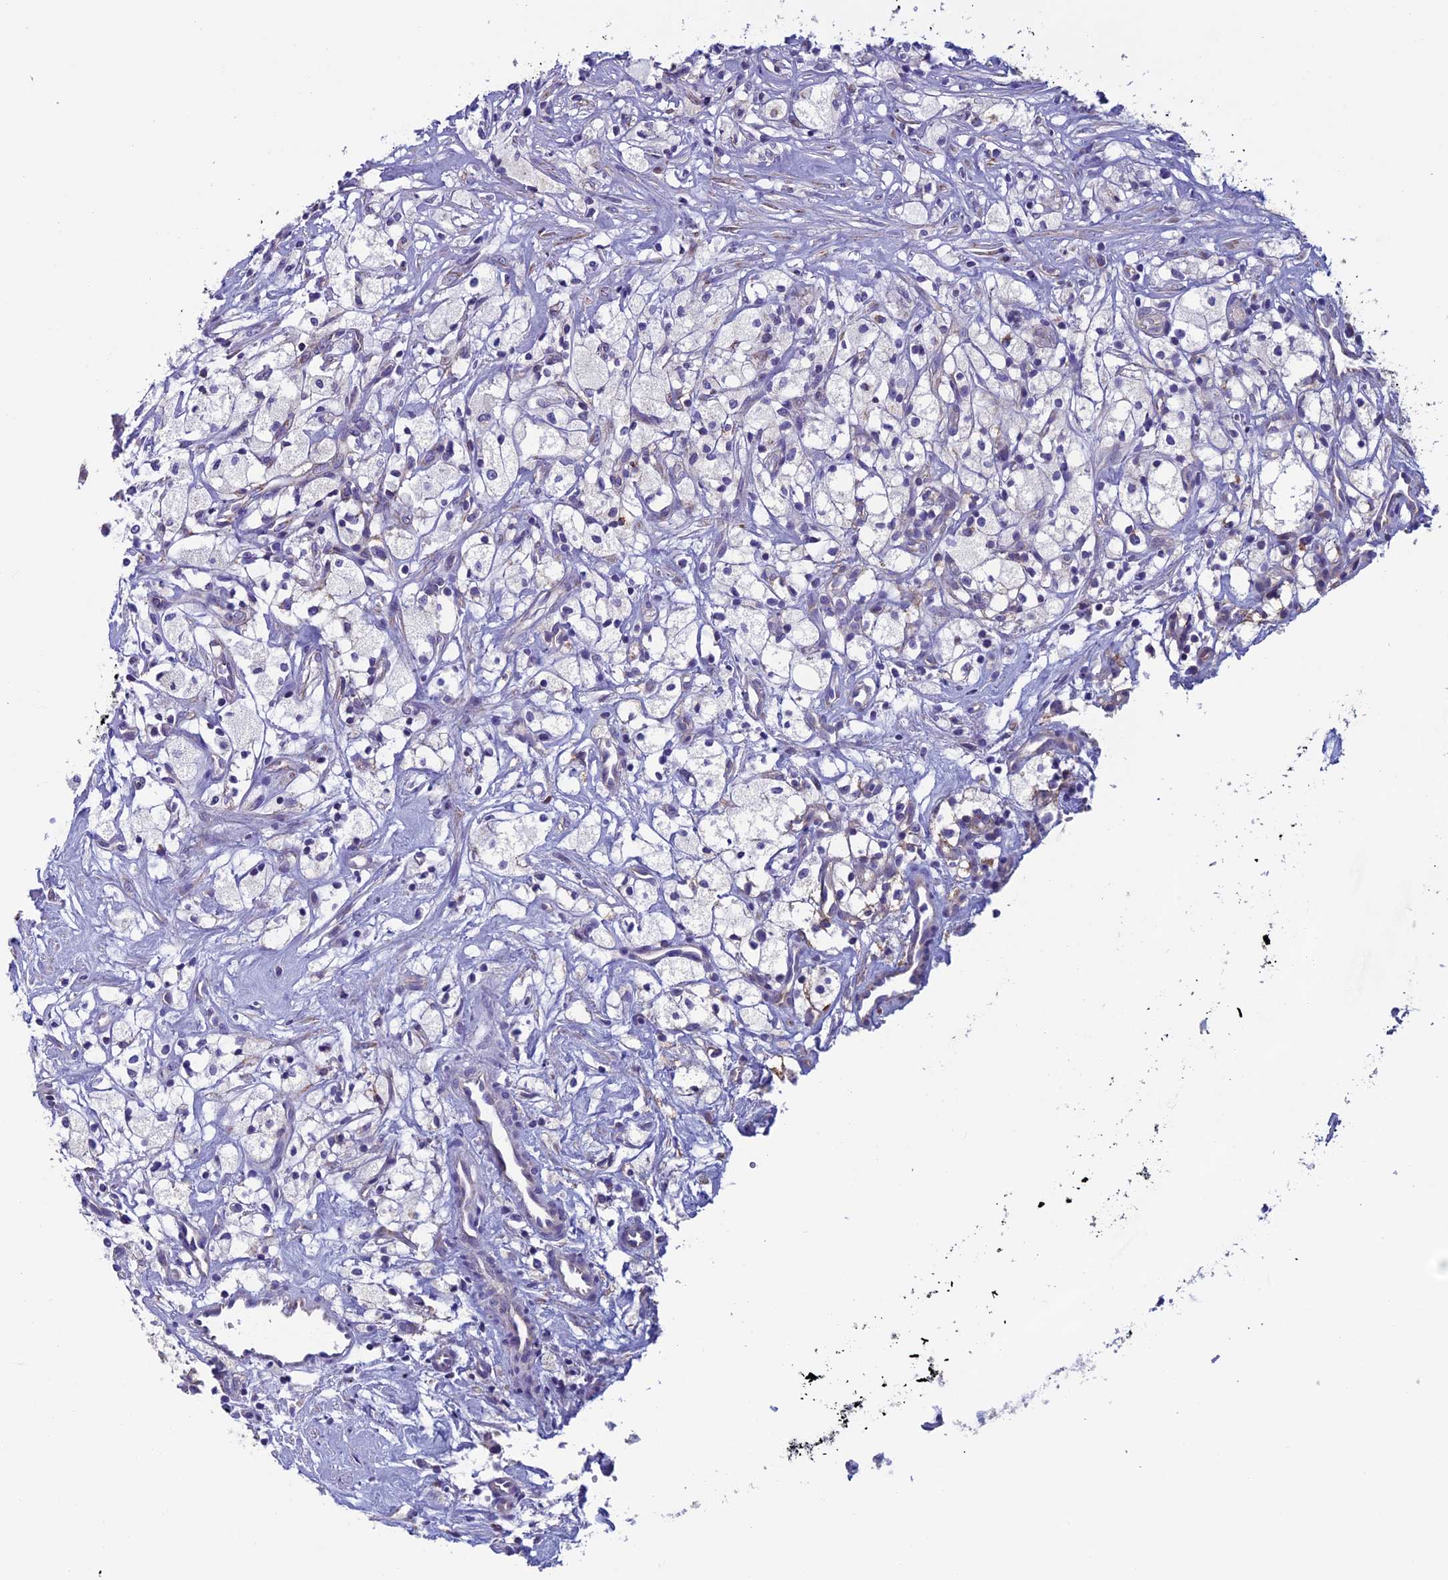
{"staining": {"intensity": "negative", "quantity": "none", "location": "none"}, "tissue": "renal cancer", "cell_type": "Tumor cells", "image_type": "cancer", "snomed": [{"axis": "morphology", "description": "Adenocarcinoma, NOS"}, {"axis": "topography", "description": "Kidney"}], "caption": "Human renal cancer (adenocarcinoma) stained for a protein using immunohistochemistry (IHC) reveals no expression in tumor cells.", "gene": "MFSD12", "patient": {"sex": "male", "age": 59}}